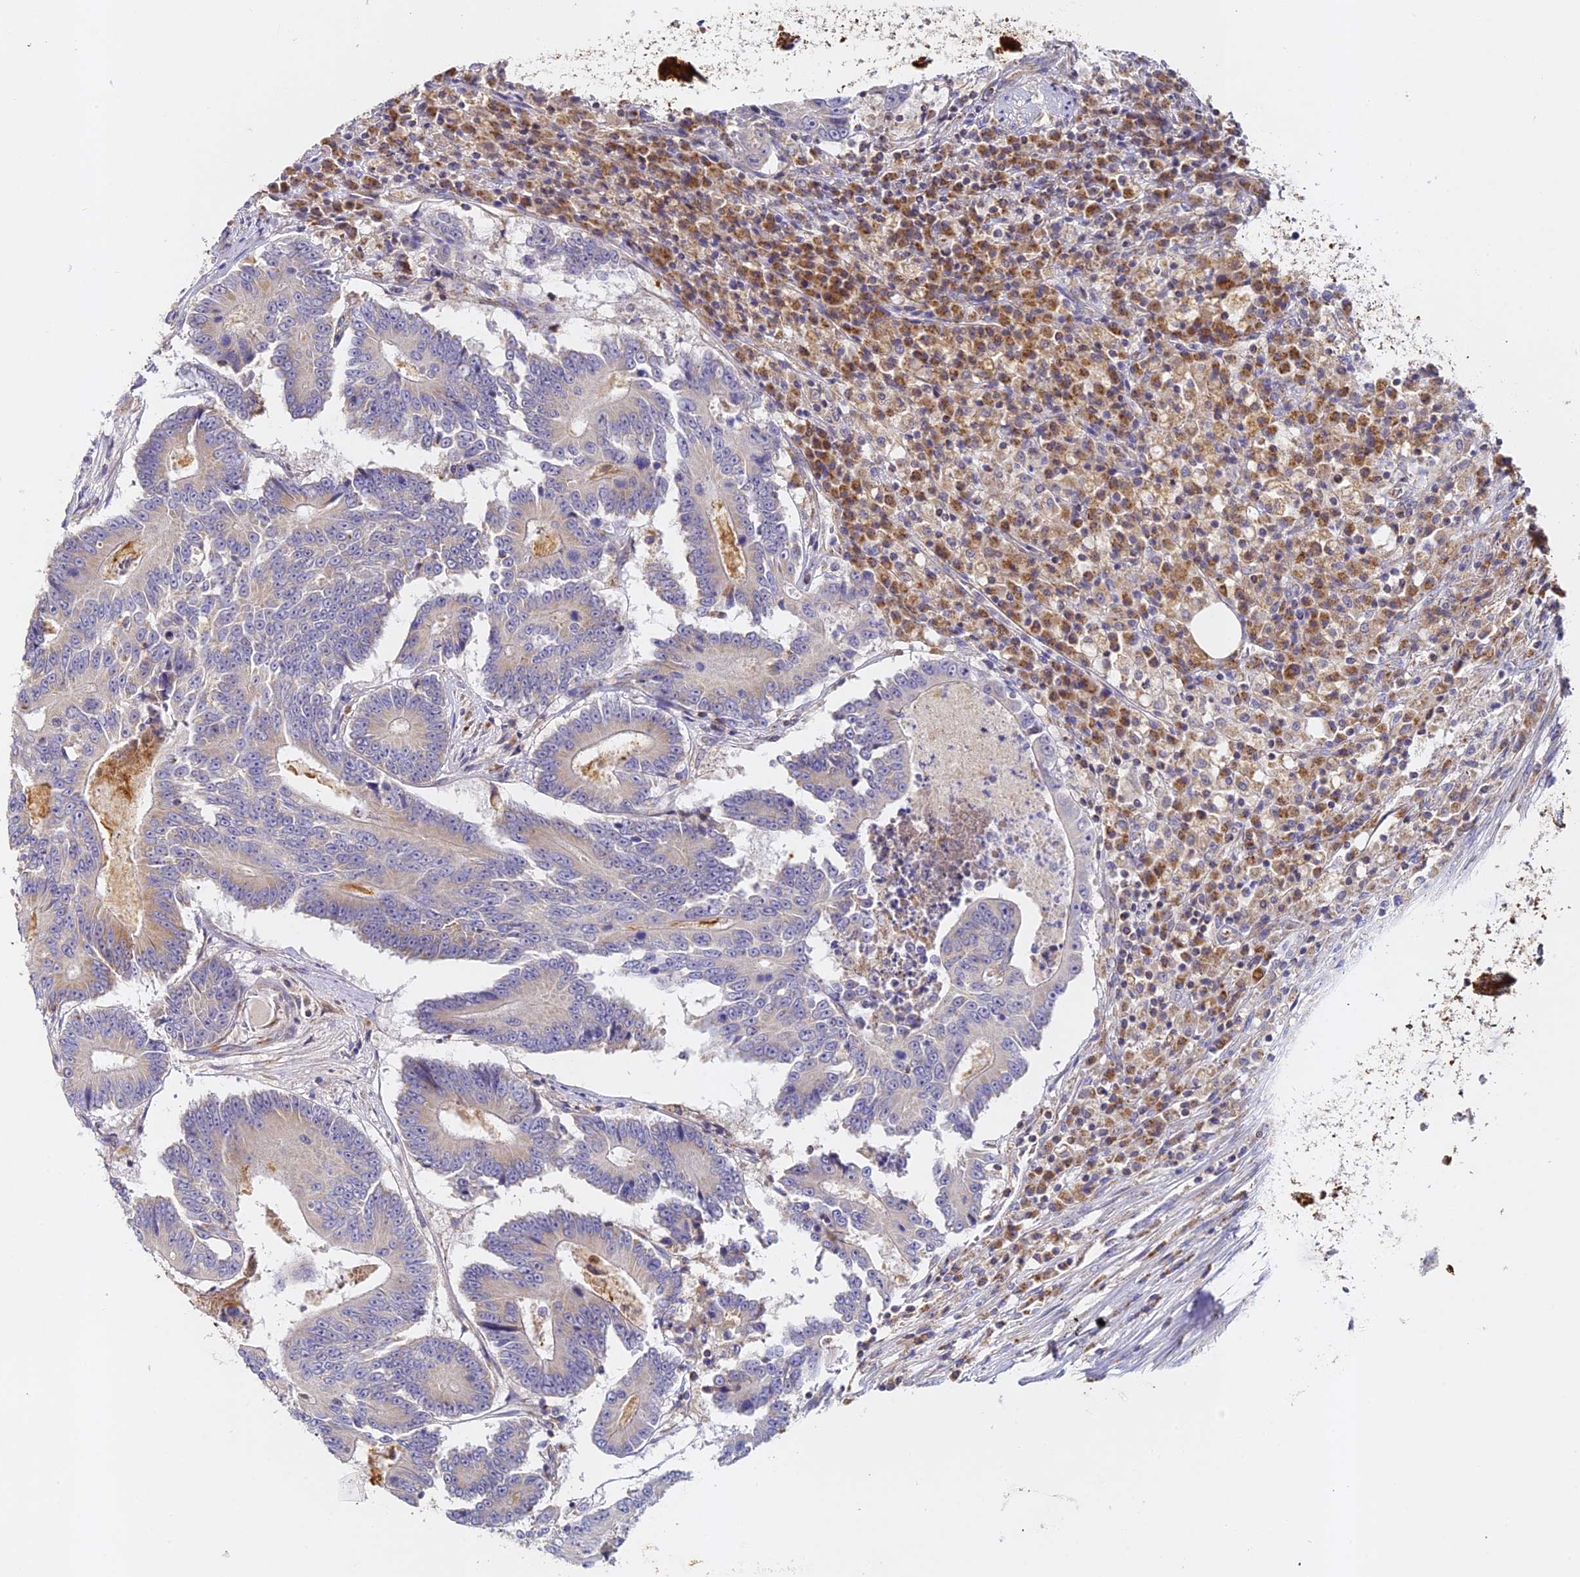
{"staining": {"intensity": "negative", "quantity": "none", "location": "none"}, "tissue": "colorectal cancer", "cell_type": "Tumor cells", "image_type": "cancer", "snomed": [{"axis": "morphology", "description": "Adenocarcinoma, NOS"}, {"axis": "topography", "description": "Colon"}], "caption": "The histopathology image demonstrates no significant expression in tumor cells of colorectal cancer.", "gene": "DONSON", "patient": {"sex": "male", "age": 83}}